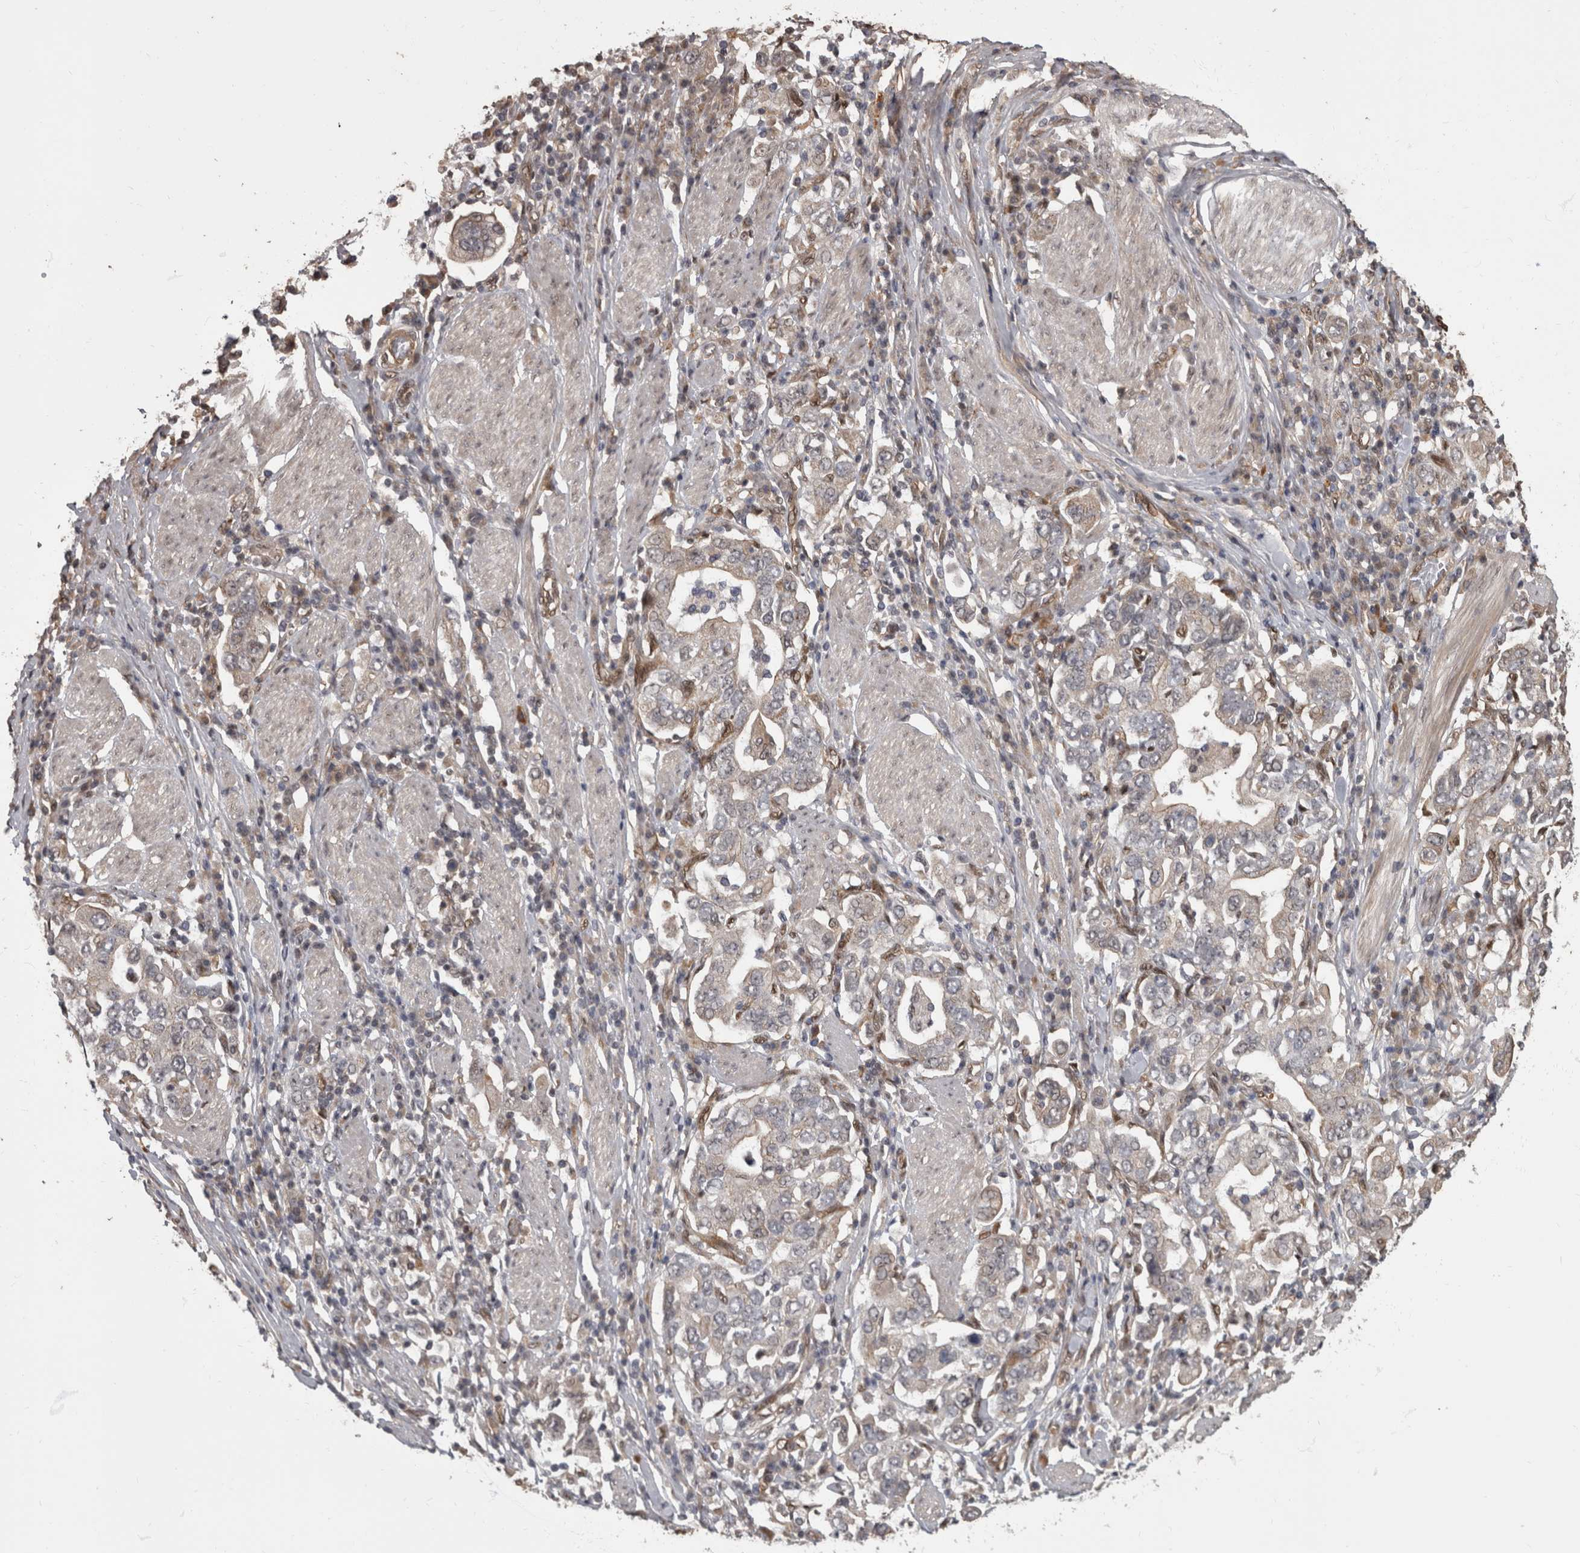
{"staining": {"intensity": "negative", "quantity": "none", "location": "none"}, "tissue": "stomach cancer", "cell_type": "Tumor cells", "image_type": "cancer", "snomed": [{"axis": "morphology", "description": "Adenocarcinoma, NOS"}, {"axis": "topography", "description": "Stomach, upper"}], "caption": "High magnification brightfield microscopy of stomach adenocarcinoma stained with DAB (brown) and counterstained with hematoxylin (blue): tumor cells show no significant positivity.", "gene": "AKT3", "patient": {"sex": "male", "age": 62}}